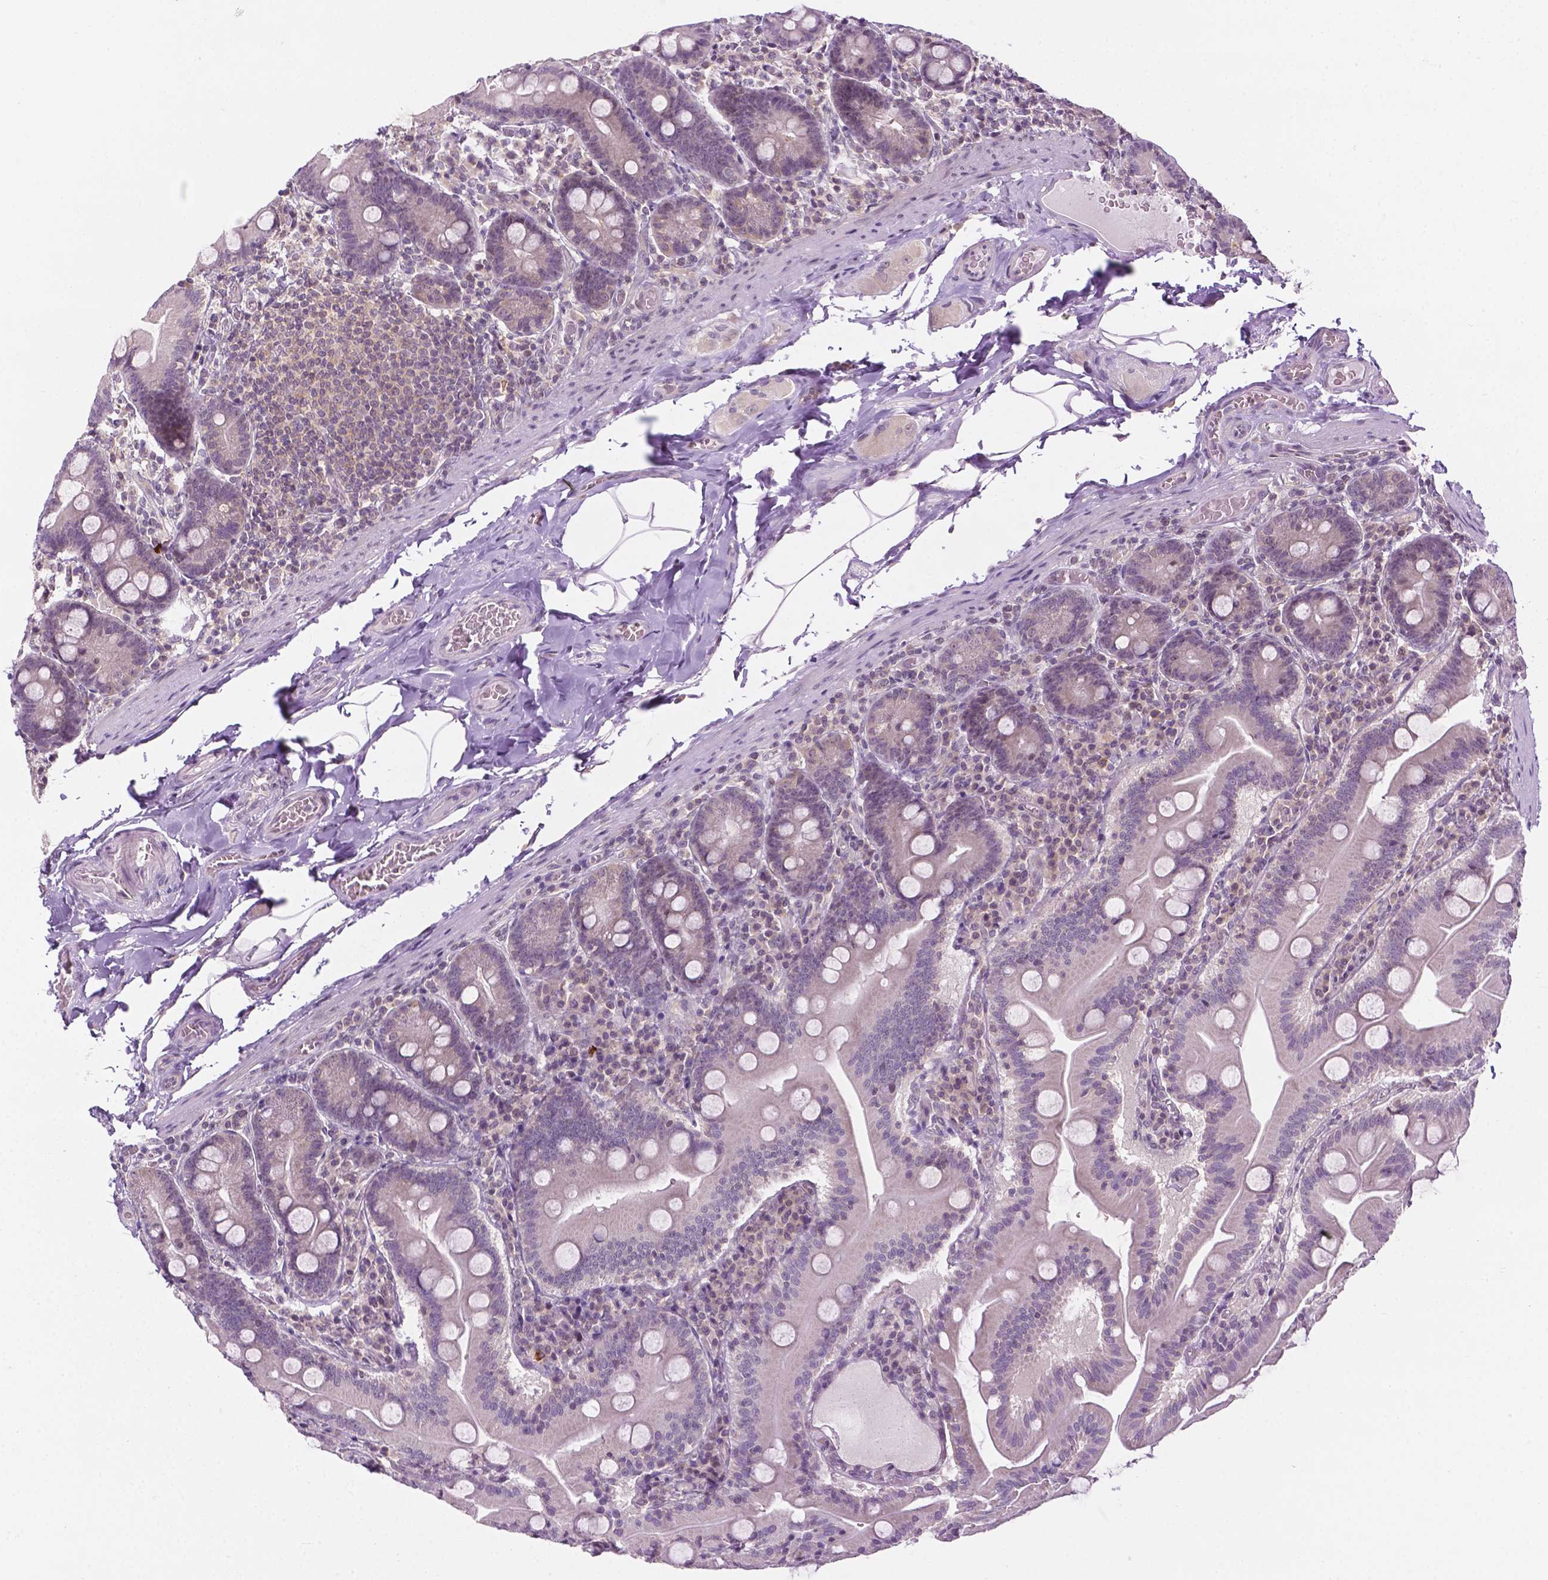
{"staining": {"intensity": "negative", "quantity": "none", "location": "none"}, "tissue": "small intestine", "cell_type": "Glandular cells", "image_type": "normal", "snomed": [{"axis": "morphology", "description": "Normal tissue, NOS"}, {"axis": "topography", "description": "Small intestine"}], "caption": "Histopathology image shows no protein positivity in glandular cells of normal small intestine. (DAB (3,3'-diaminobenzidine) immunohistochemistry, high magnification).", "gene": "DENND4A", "patient": {"sex": "male", "age": 37}}